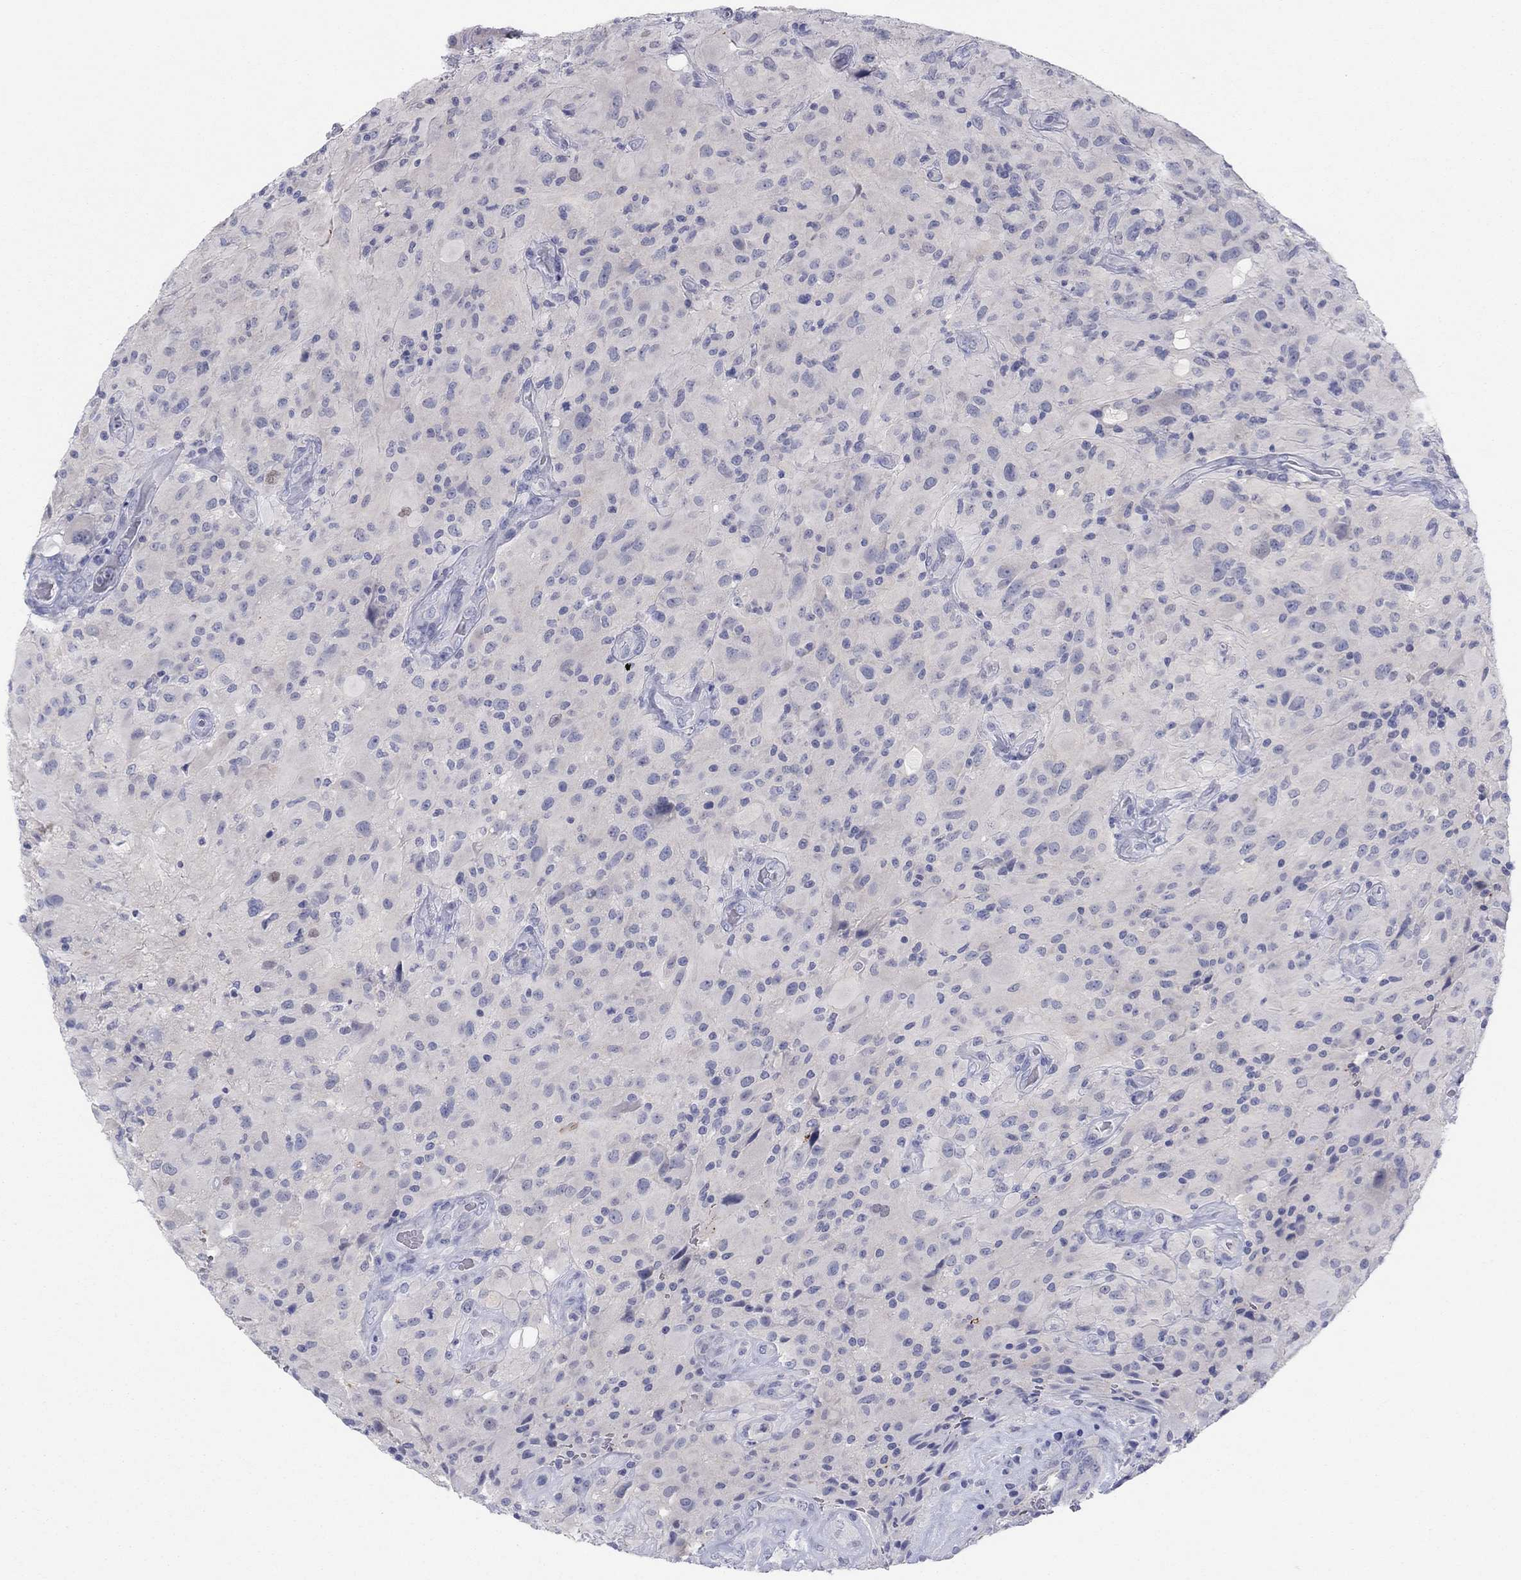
{"staining": {"intensity": "negative", "quantity": "none", "location": "none"}, "tissue": "glioma", "cell_type": "Tumor cells", "image_type": "cancer", "snomed": [{"axis": "morphology", "description": "Glioma, malignant, High grade"}, {"axis": "topography", "description": "Cerebral cortex"}], "caption": "Immunohistochemistry micrograph of neoplastic tissue: glioma stained with DAB (3,3'-diaminobenzidine) reveals no significant protein staining in tumor cells.", "gene": "CPNE6", "patient": {"sex": "male", "age": 35}}